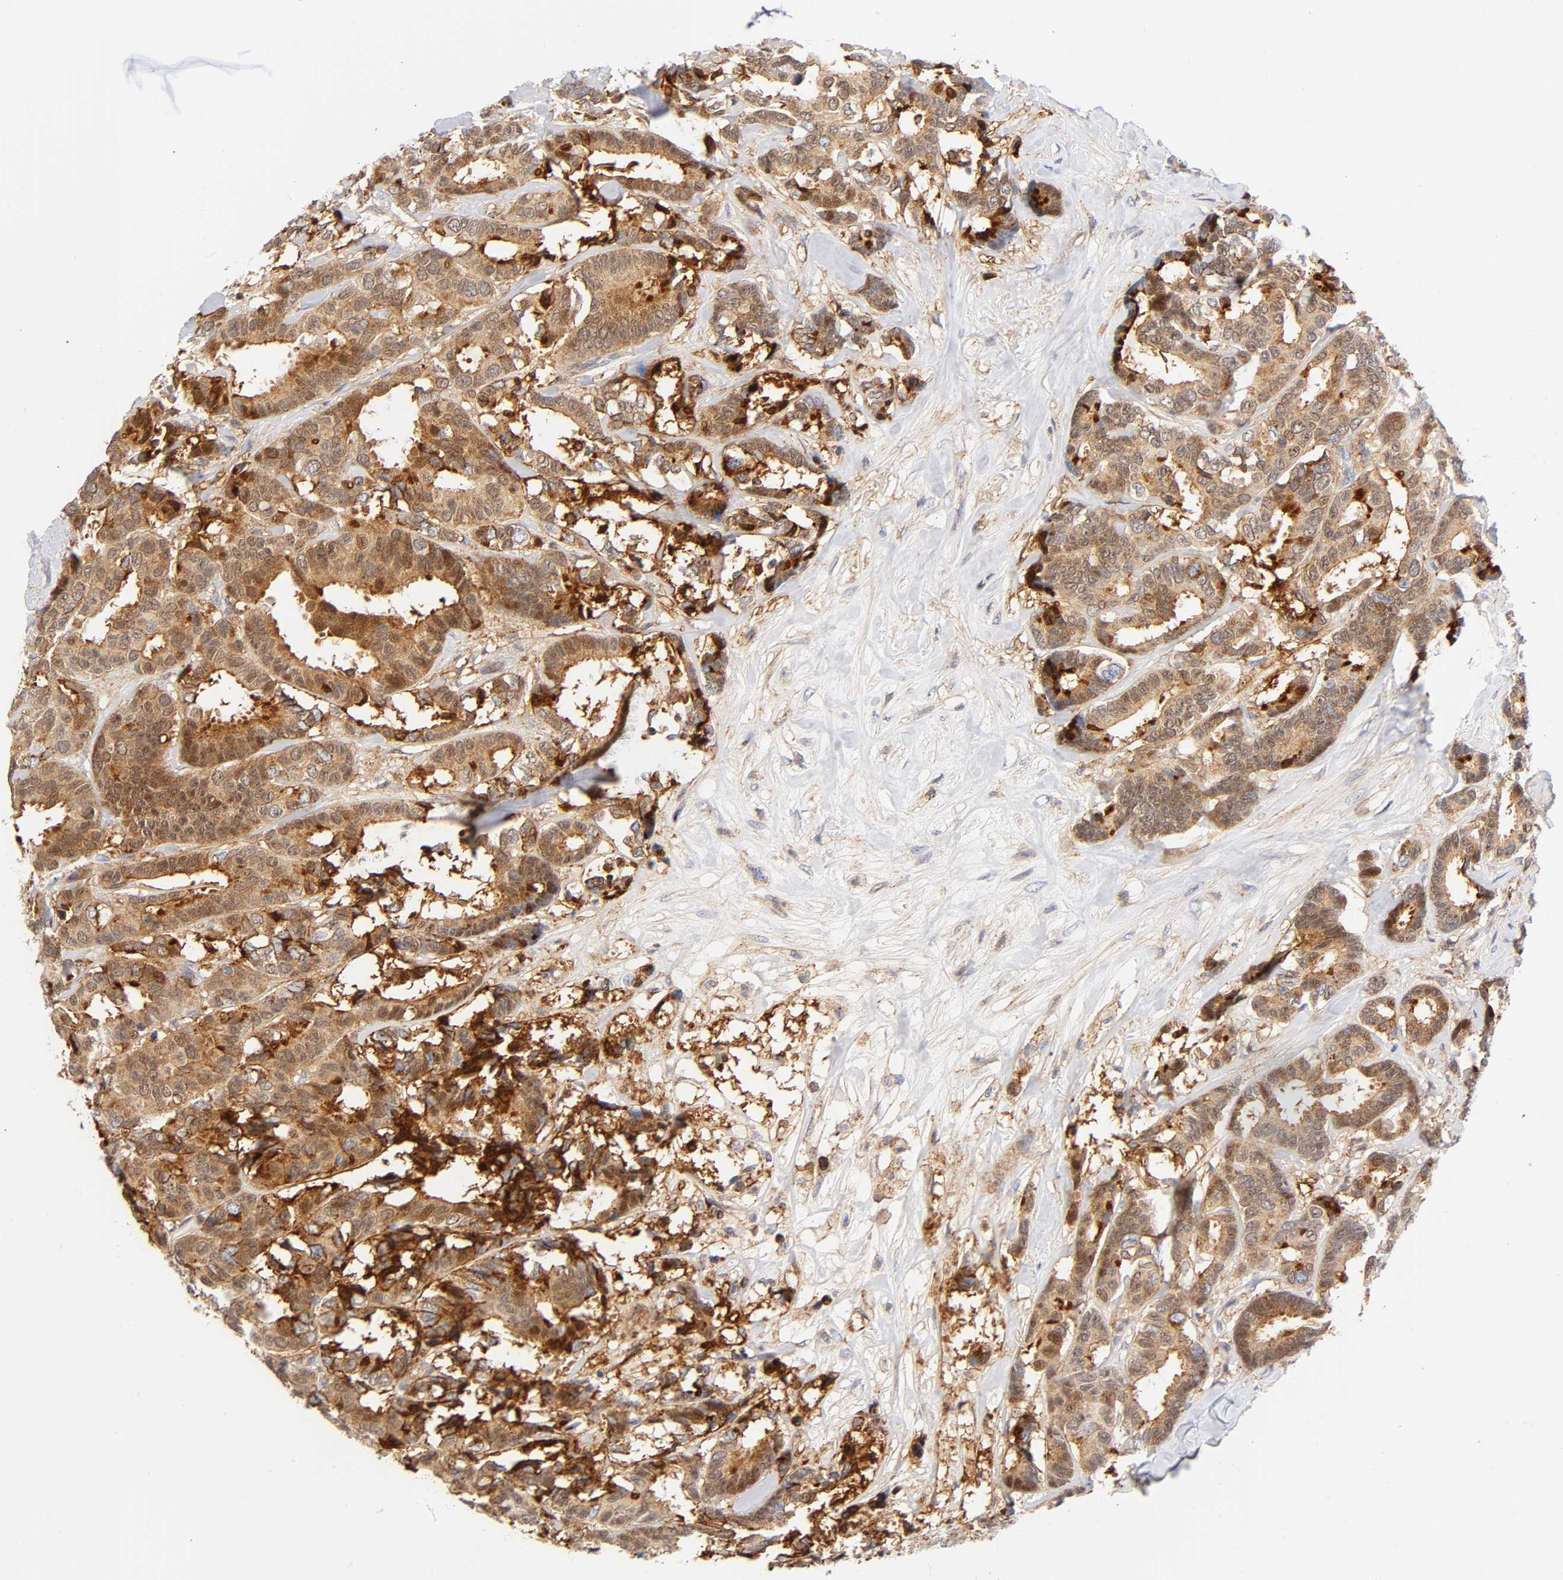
{"staining": {"intensity": "moderate", "quantity": ">75%", "location": "cytoplasmic/membranous,nuclear"}, "tissue": "breast cancer", "cell_type": "Tumor cells", "image_type": "cancer", "snomed": [{"axis": "morphology", "description": "Duct carcinoma"}, {"axis": "topography", "description": "Breast"}], "caption": "This image reveals breast invasive ductal carcinoma stained with IHC to label a protein in brown. The cytoplasmic/membranous and nuclear of tumor cells show moderate positivity for the protein. Nuclei are counter-stained blue.", "gene": "ANXA7", "patient": {"sex": "female", "age": 87}}